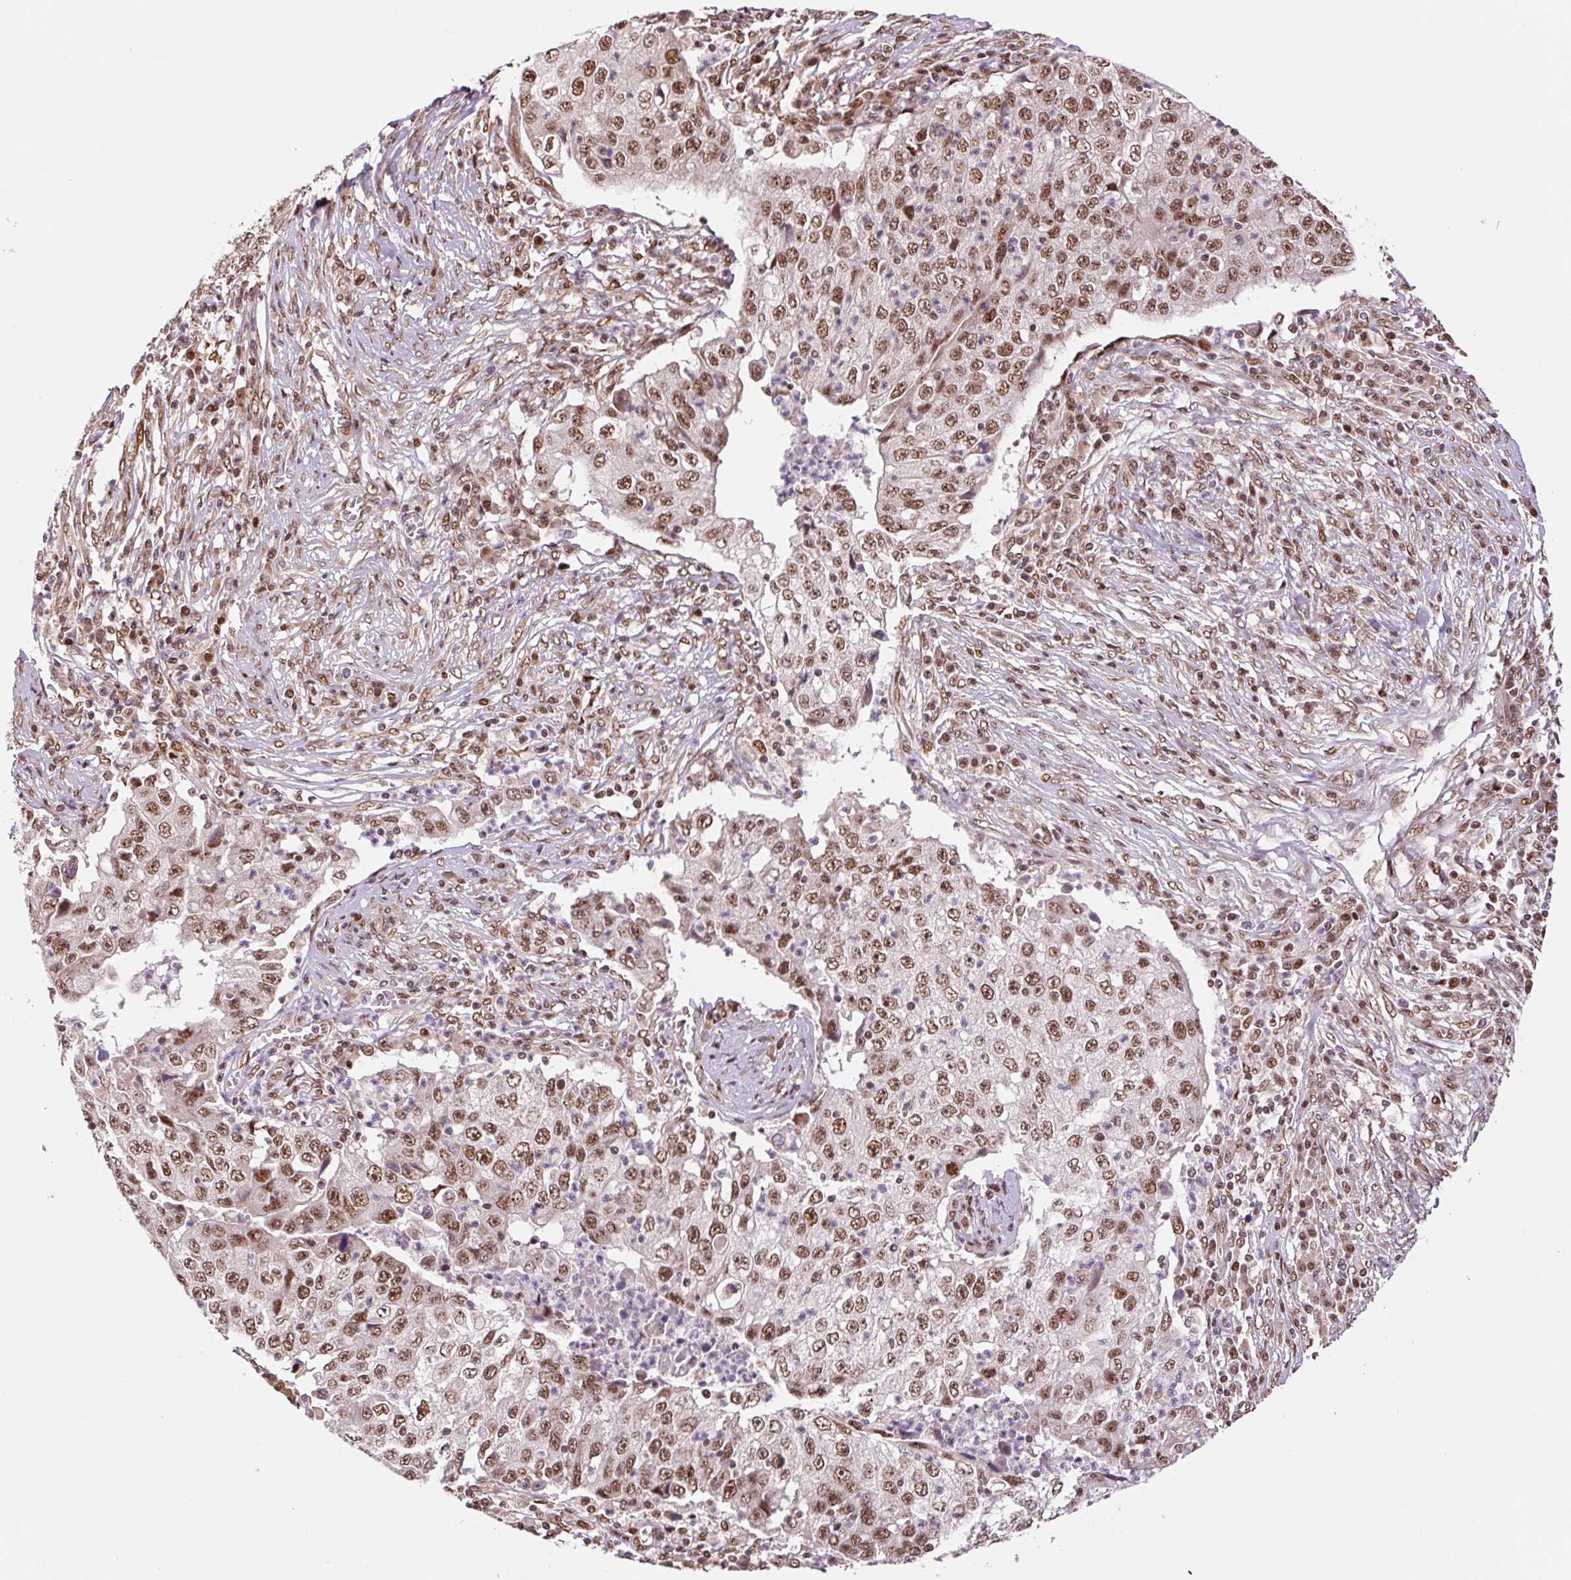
{"staining": {"intensity": "moderate", "quantity": ">75%", "location": "nuclear"}, "tissue": "lung cancer", "cell_type": "Tumor cells", "image_type": "cancer", "snomed": [{"axis": "morphology", "description": "Squamous cell carcinoma, NOS"}, {"axis": "topography", "description": "Lung"}], "caption": "Brown immunohistochemical staining in lung cancer shows moderate nuclear staining in approximately >75% of tumor cells.", "gene": "INTS8", "patient": {"sex": "male", "age": 64}}